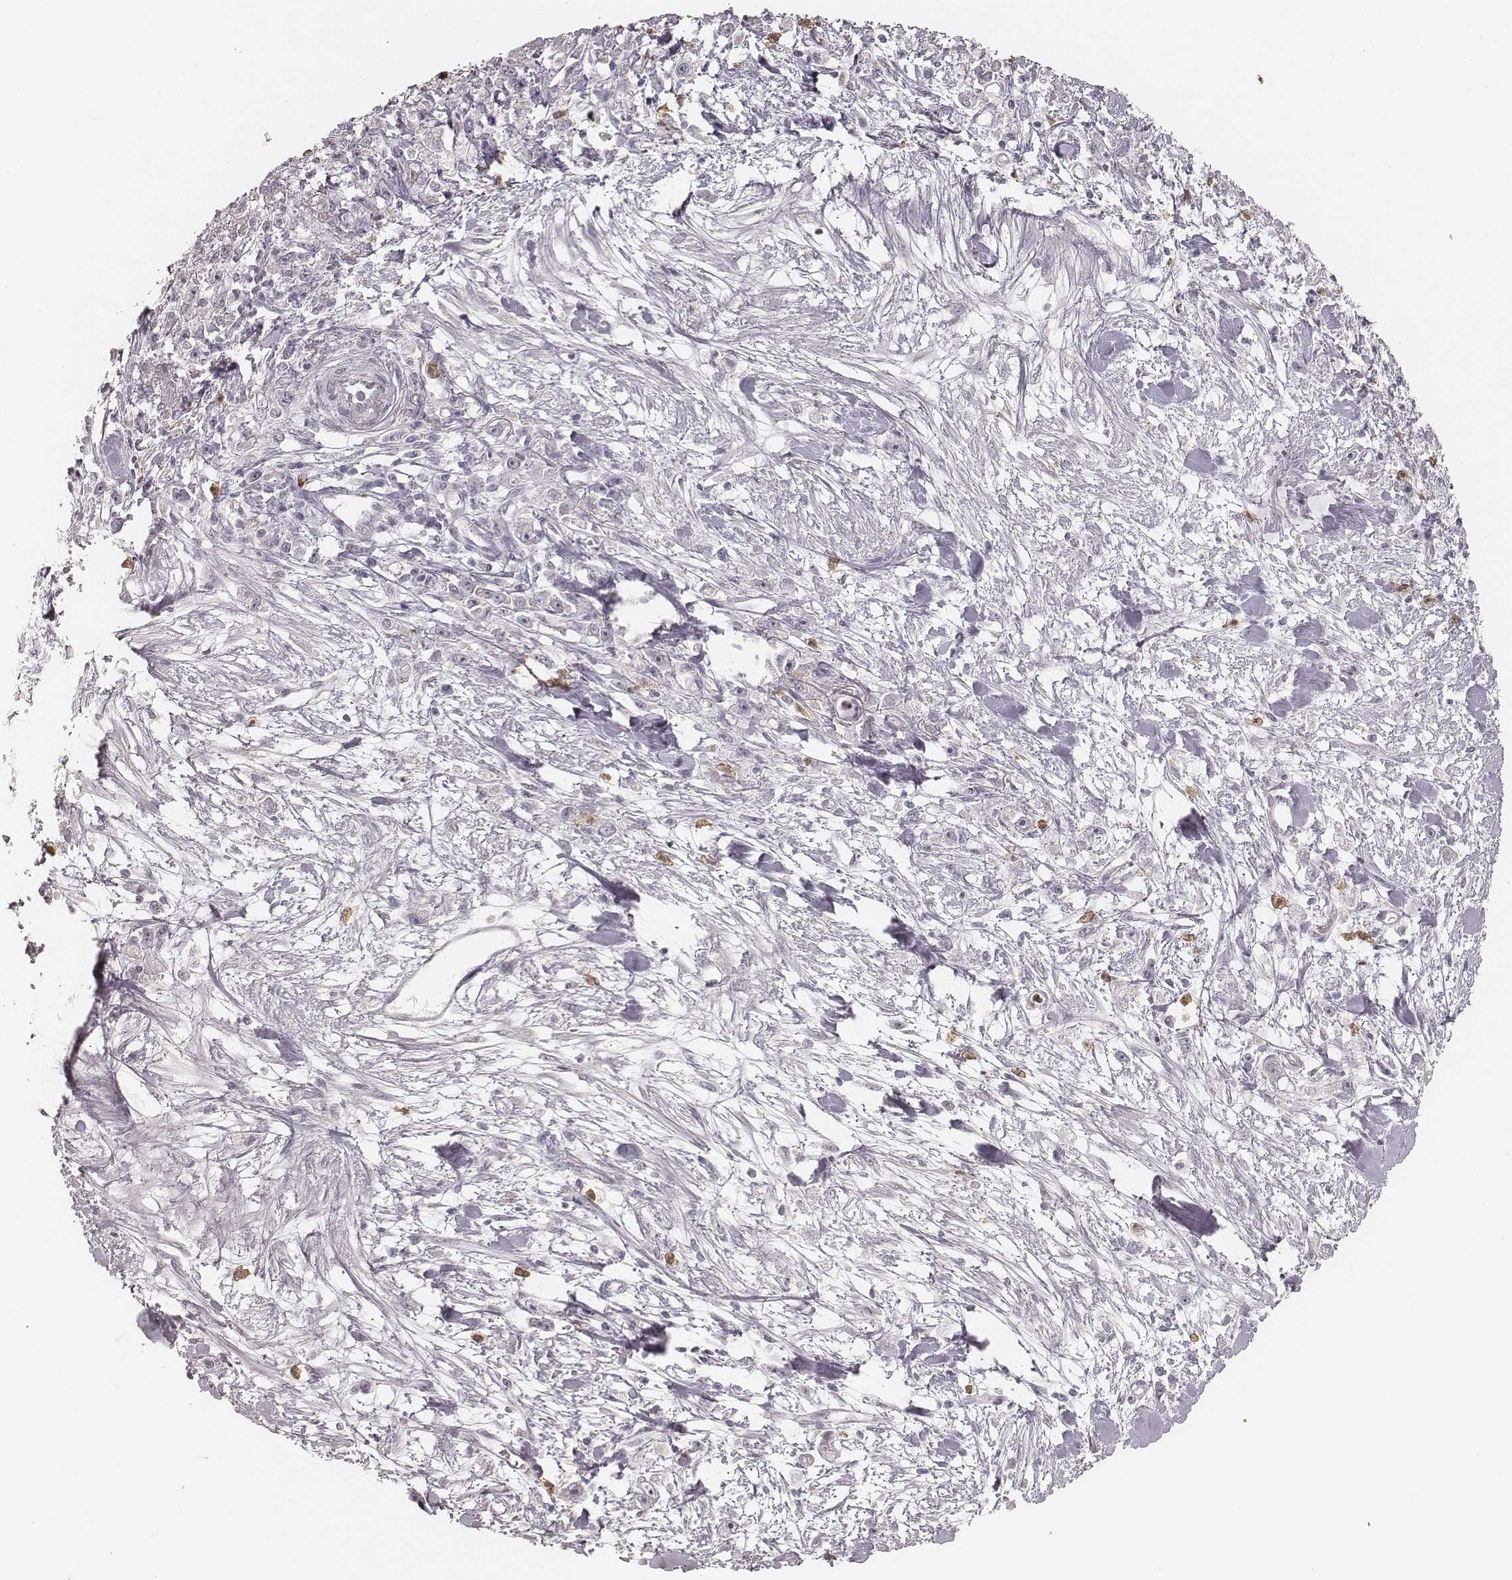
{"staining": {"intensity": "negative", "quantity": "none", "location": "none"}, "tissue": "stomach cancer", "cell_type": "Tumor cells", "image_type": "cancer", "snomed": [{"axis": "morphology", "description": "Adenocarcinoma, NOS"}, {"axis": "topography", "description": "Stomach"}], "caption": "Immunohistochemistry (IHC) of stomach adenocarcinoma shows no positivity in tumor cells. The staining is performed using DAB (3,3'-diaminobenzidine) brown chromogen with nuclei counter-stained in using hematoxylin.", "gene": "KITLG", "patient": {"sex": "female", "age": 59}}